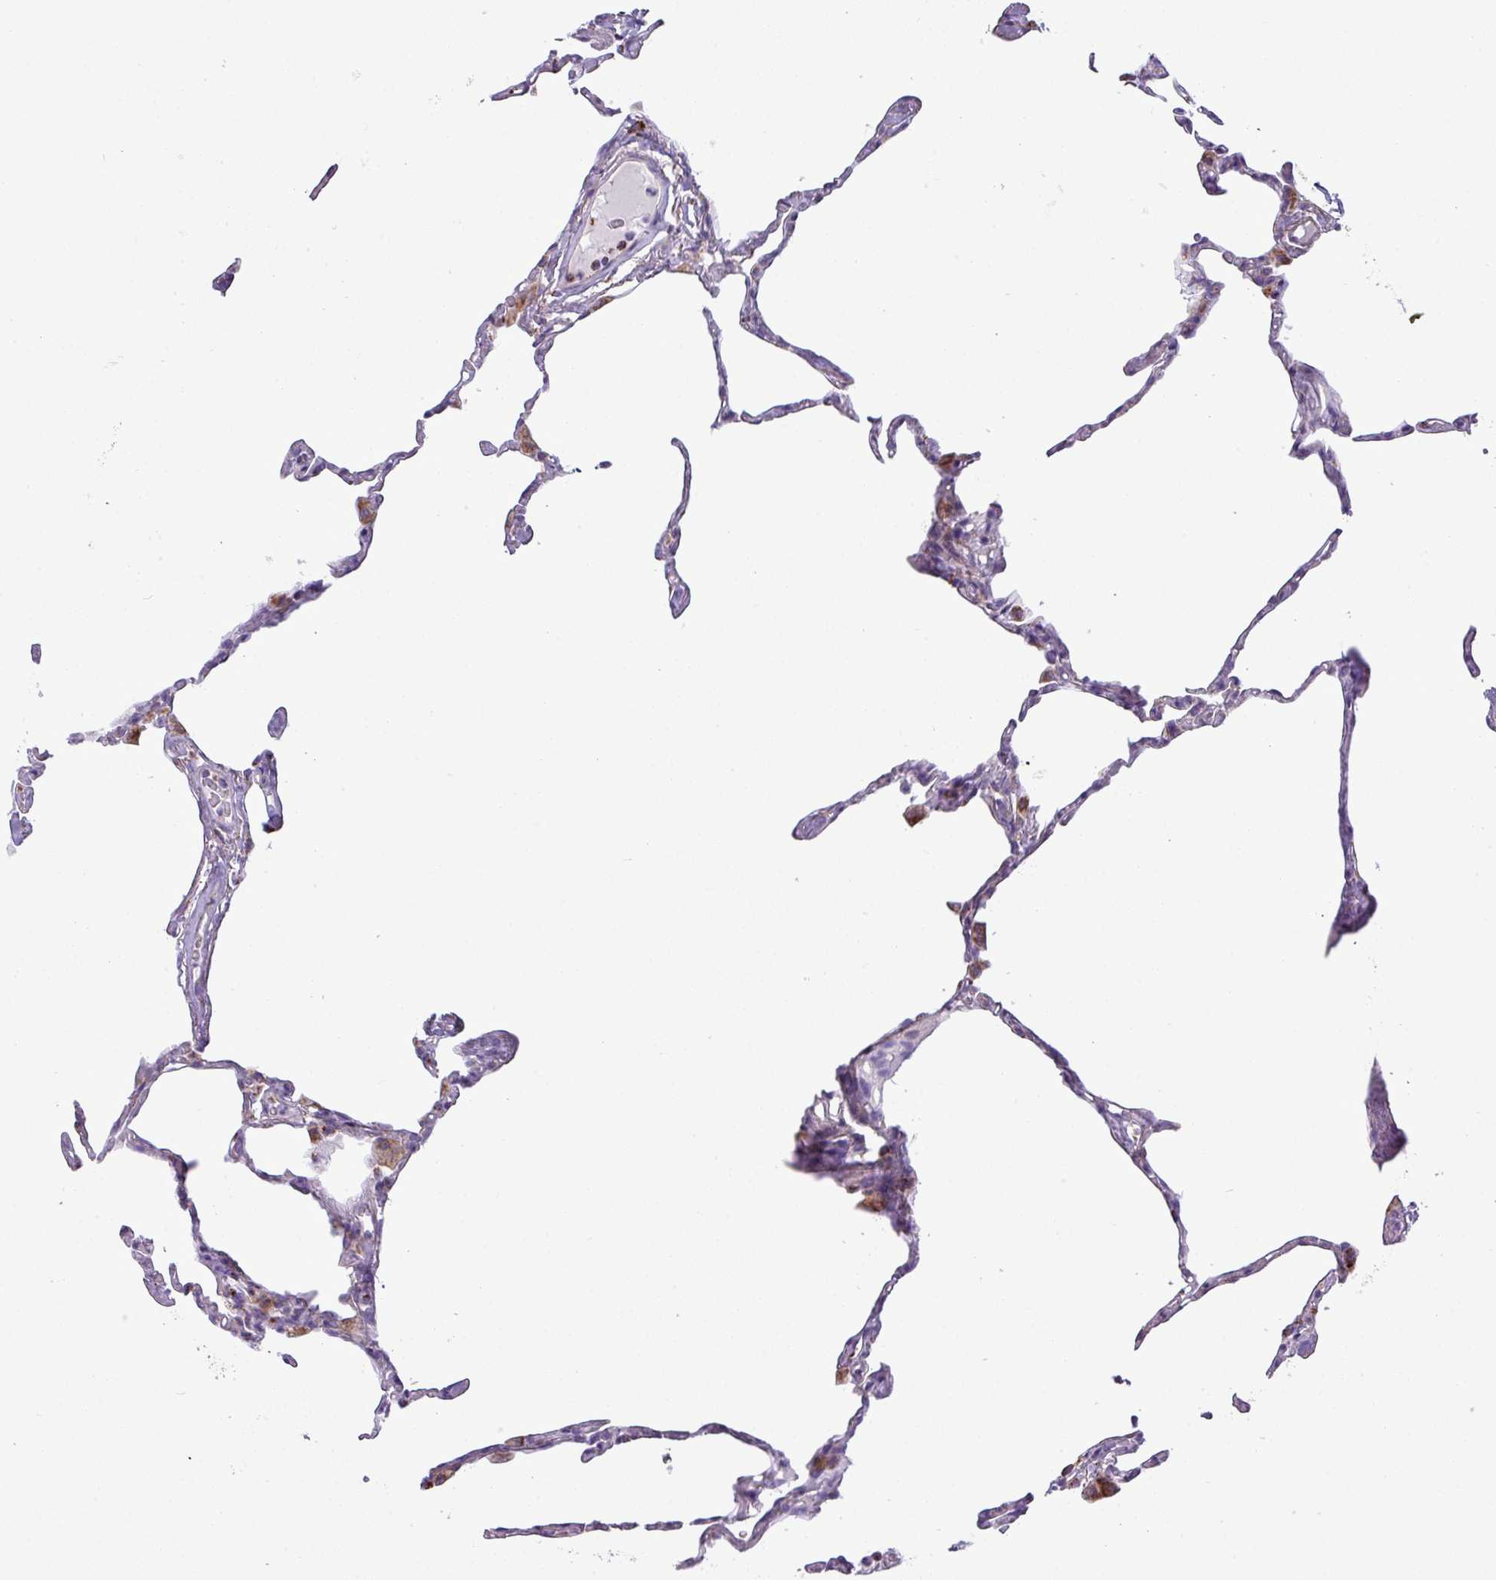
{"staining": {"intensity": "moderate", "quantity": "<25%", "location": "cytoplasmic/membranous"}, "tissue": "lung", "cell_type": "Alveolar cells", "image_type": "normal", "snomed": [{"axis": "morphology", "description": "Normal tissue, NOS"}, {"axis": "topography", "description": "Lung"}], "caption": "This image exhibits immunohistochemistry staining of normal lung, with low moderate cytoplasmic/membranous staining in about <25% of alveolar cells.", "gene": "ZNF81", "patient": {"sex": "male", "age": 65}}